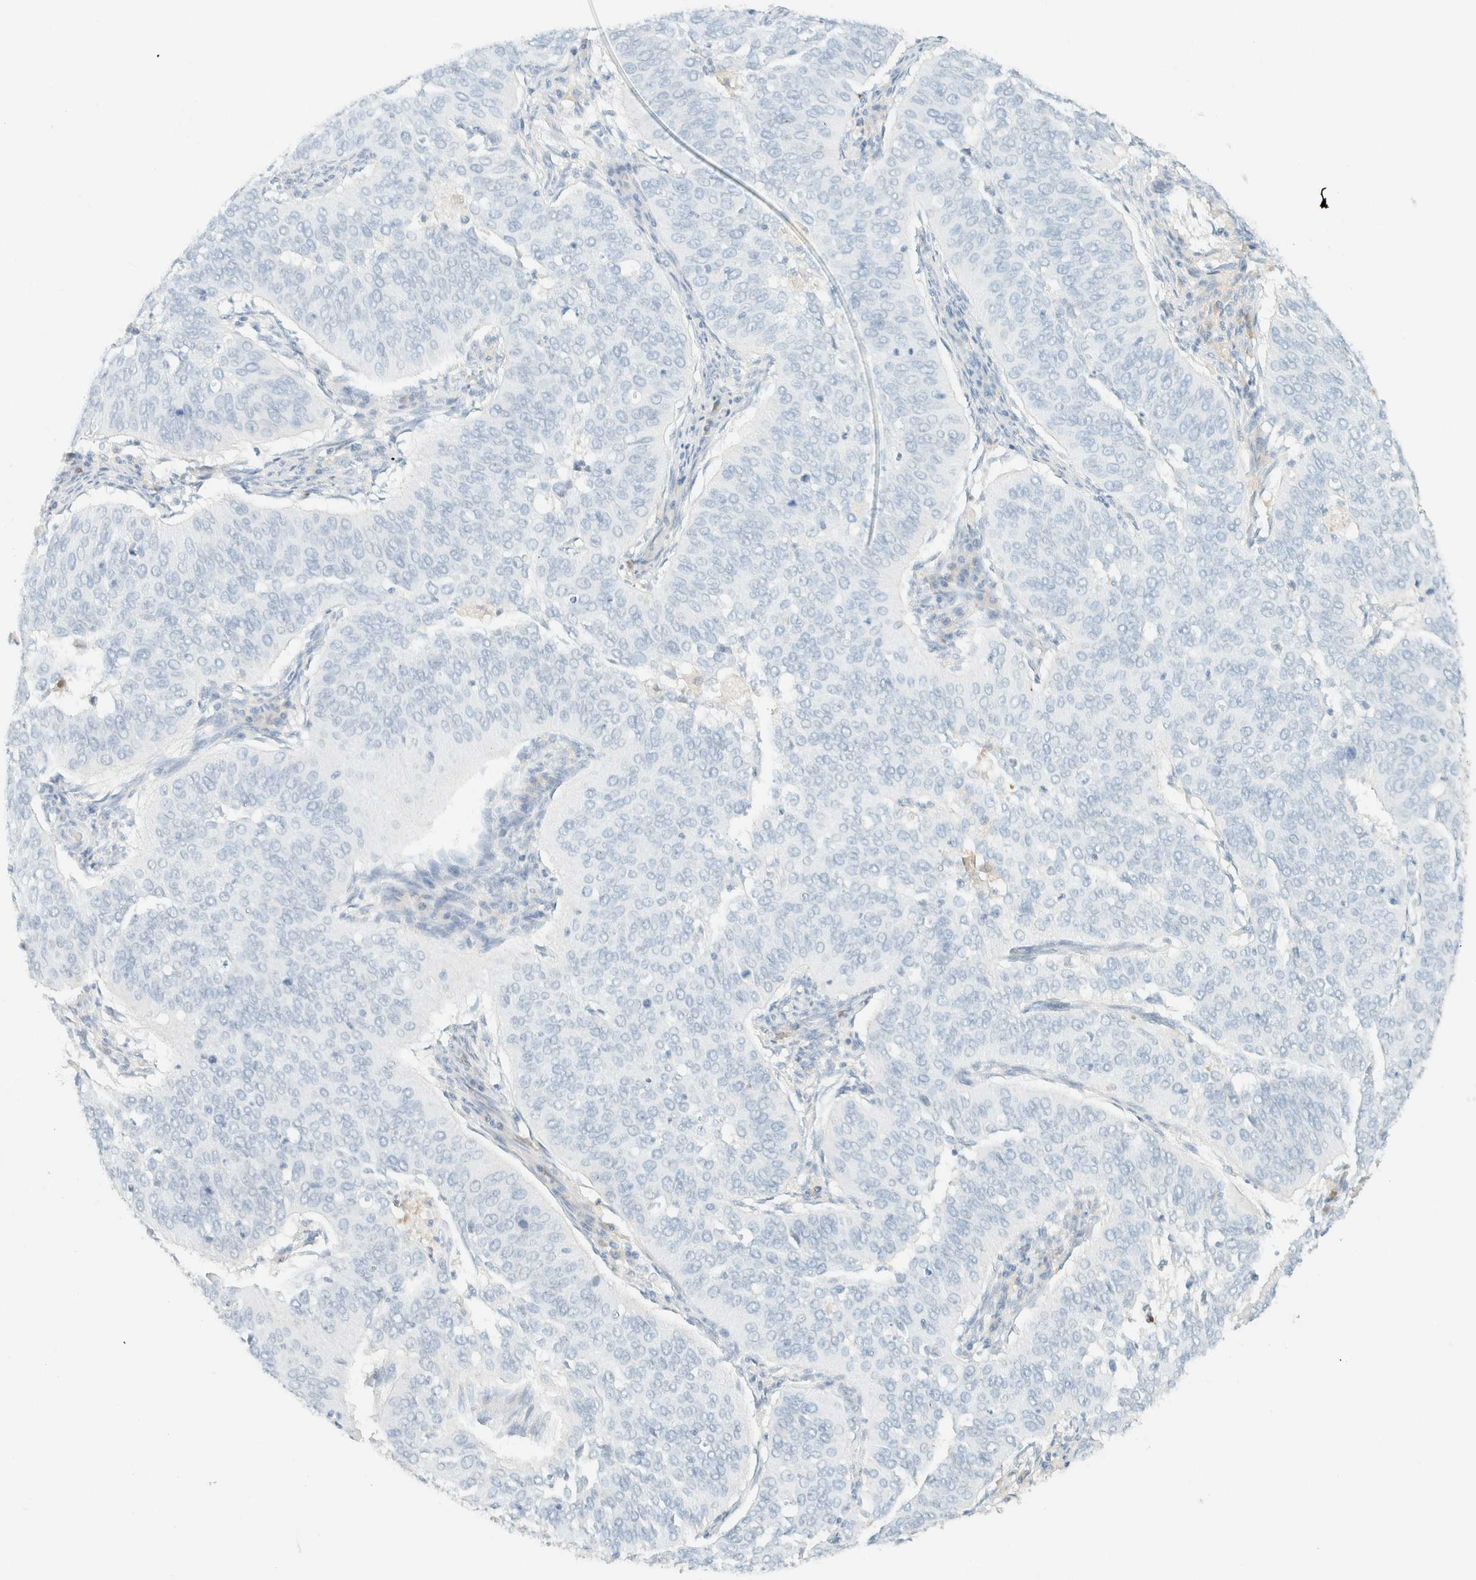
{"staining": {"intensity": "negative", "quantity": "none", "location": "none"}, "tissue": "cervical cancer", "cell_type": "Tumor cells", "image_type": "cancer", "snomed": [{"axis": "morphology", "description": "Normal tissue, NOS"}, {"axis": "morphology", "description": "Squamous cell carcinoma, NOS"}, {"axis": "topography", "description": "Cervix"}], "caption": "Tumor cells show no significant staining in cervical cancer (squamous cell carcinoma).", "gene": "GPA33", "patient": {"sex": "female", "age": 39}}